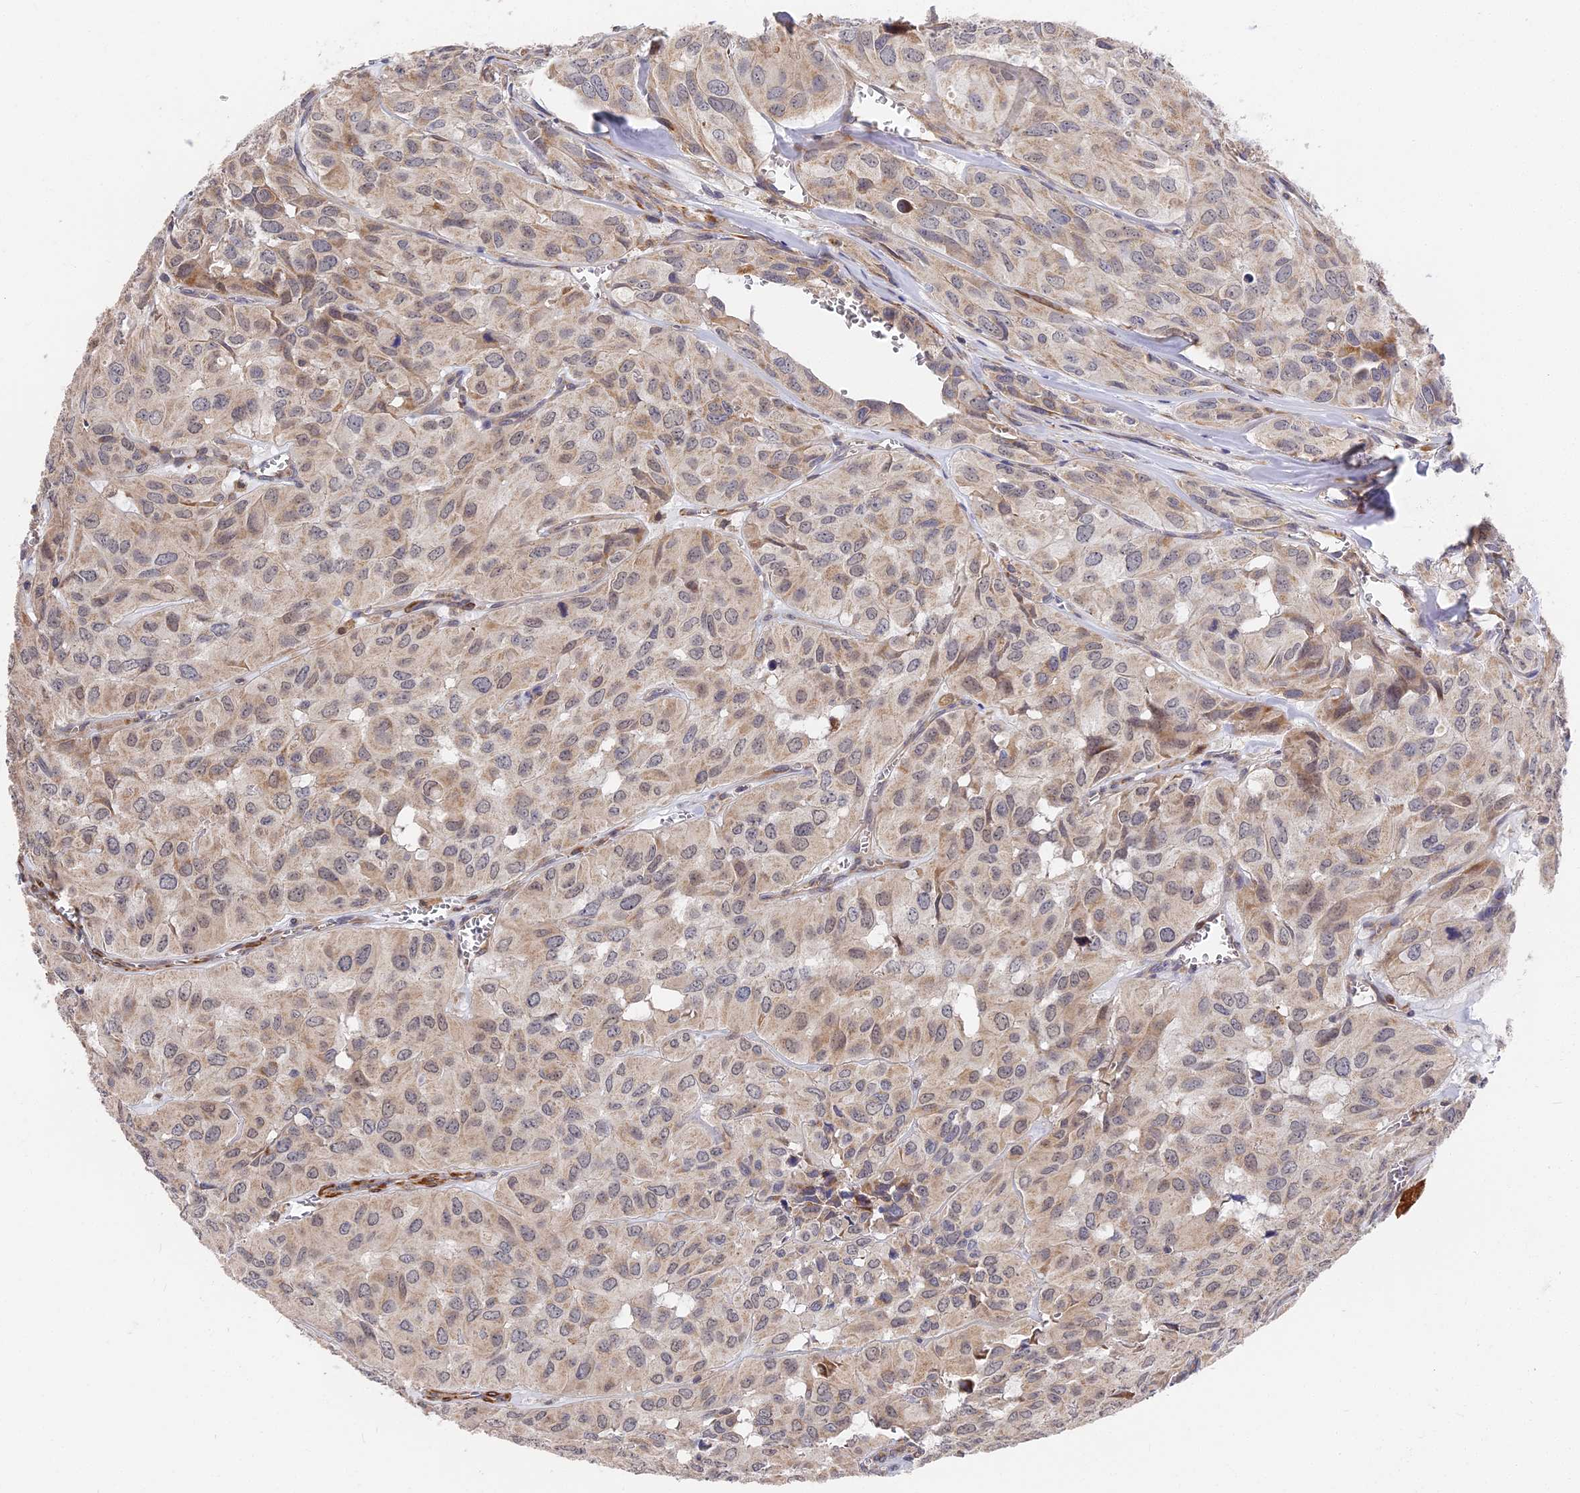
{"staining": {"intensity": "weak", "quantity": "<25%", "location": "cytoplasmic/membranous"}, "tissue": "head and neck cancer", "cell_type": "Tumor cells", "image_type": "cancer", "snomed": [{"axis": "morphology", "description": "Adenocarcinoma, NOS"}, {"axis": "topography", "description": "Salivary gland, NOS"}, {"axis": "topography", "description": "Head-Neck"}], "caption": "The immunohistochemistry (IHC) micrograph has no significant staining in tumor cells of head and neck adenocarcinoma tissue.", "gene": "CCDC113", "patient": {"sex": "female", "age": 76}}